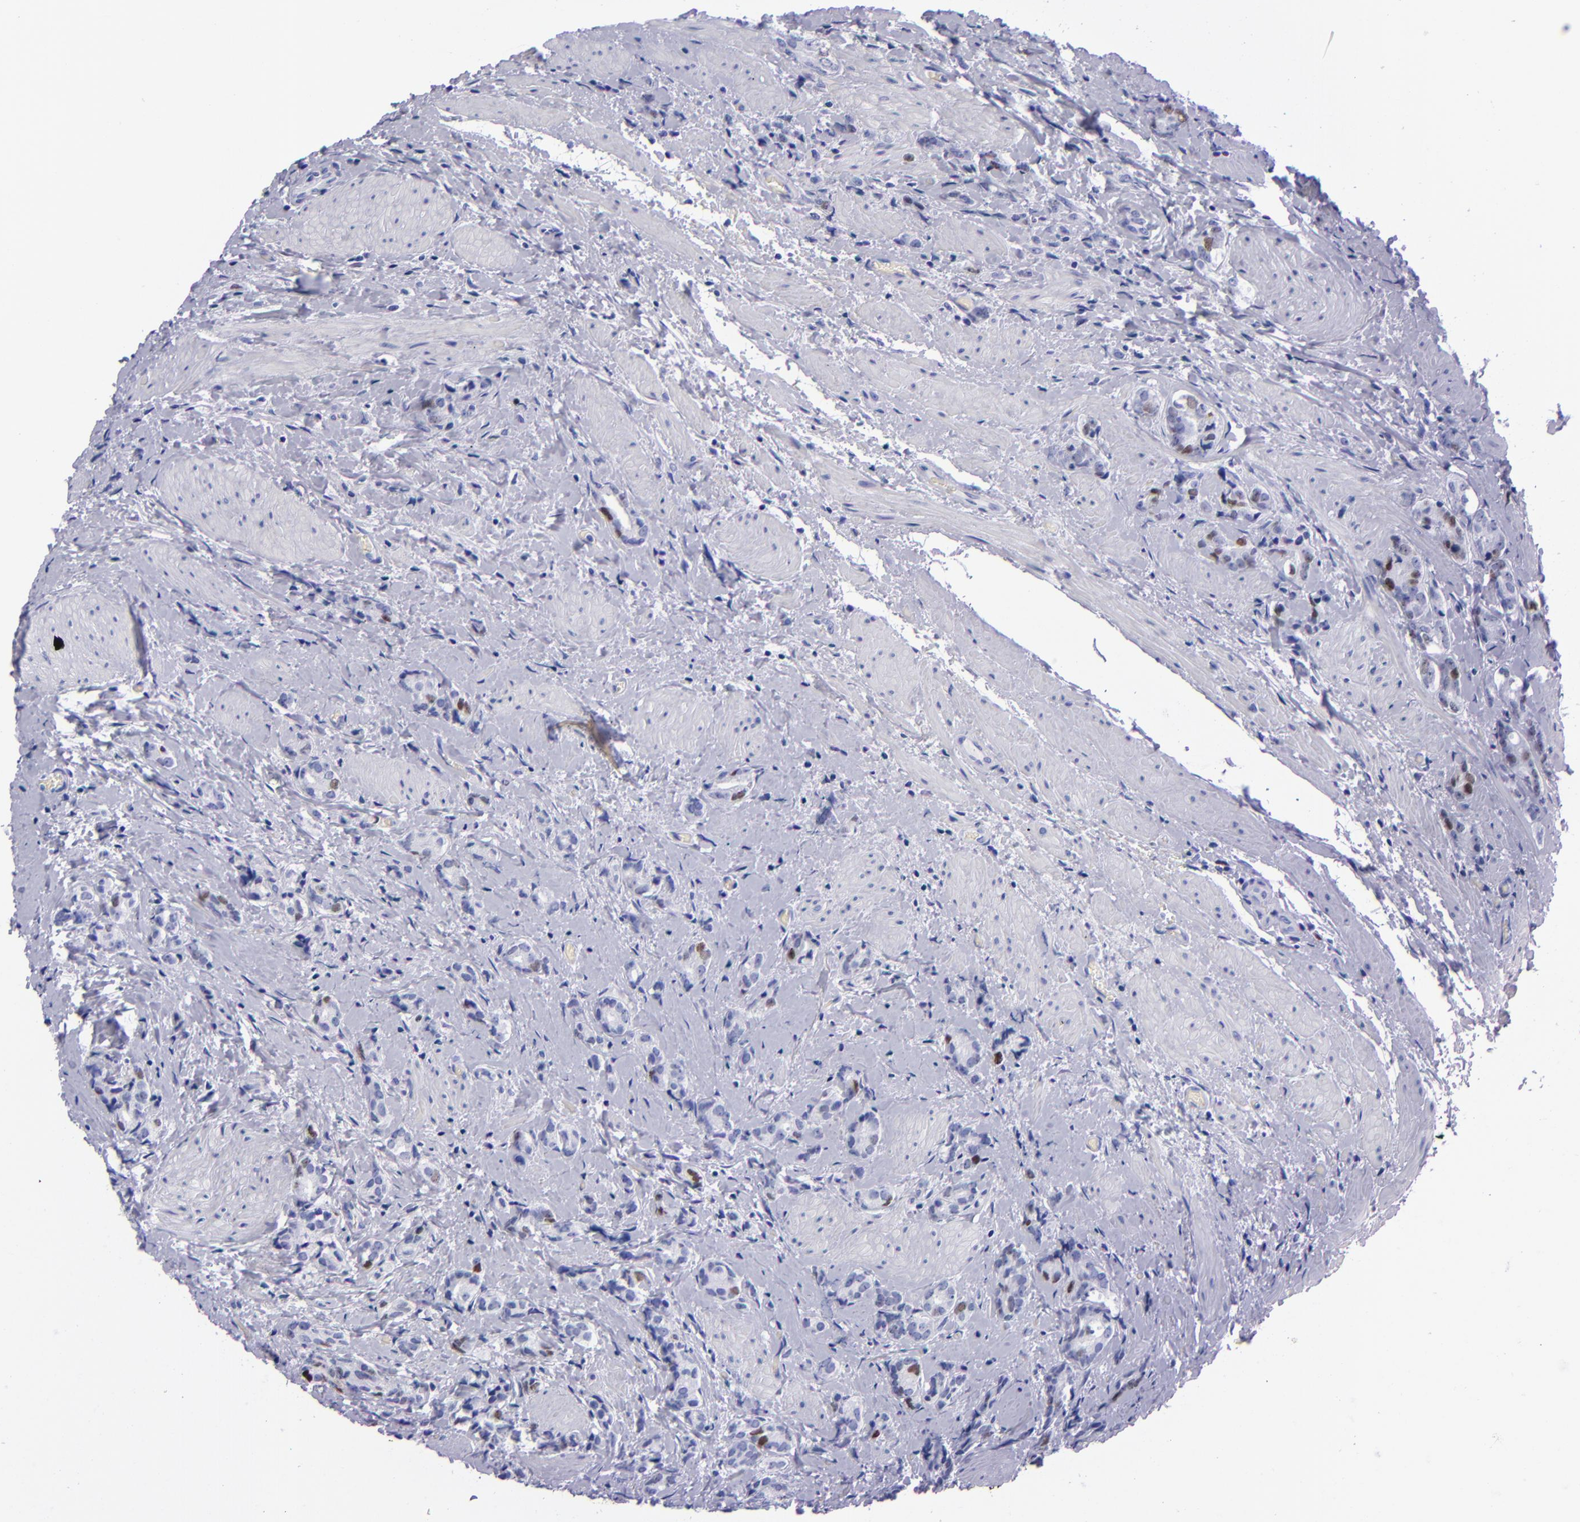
{"staining": {"intensity": "weak", "quantity": "<25%", "location": "nuclear"}, "tissue": "prostate cancer", "cell_type": "Tumor cells", "image_type": "cancer", "snomed": [{"axis": "morphology", "description": "Adenocarcinoma, Medium grade"}, {"axis": "topography", "description": "Prostate"}], "caption": "A photomicrograph of human prostate cancer is negative for staining in tumor cells. Brightfield microscopy of immunohistochemistry stained with DAB (brown) and hematoxylin (blue), captured at high magnification.", "gene": "MCM7", "patient": {"sex": "male", "age": 59}}